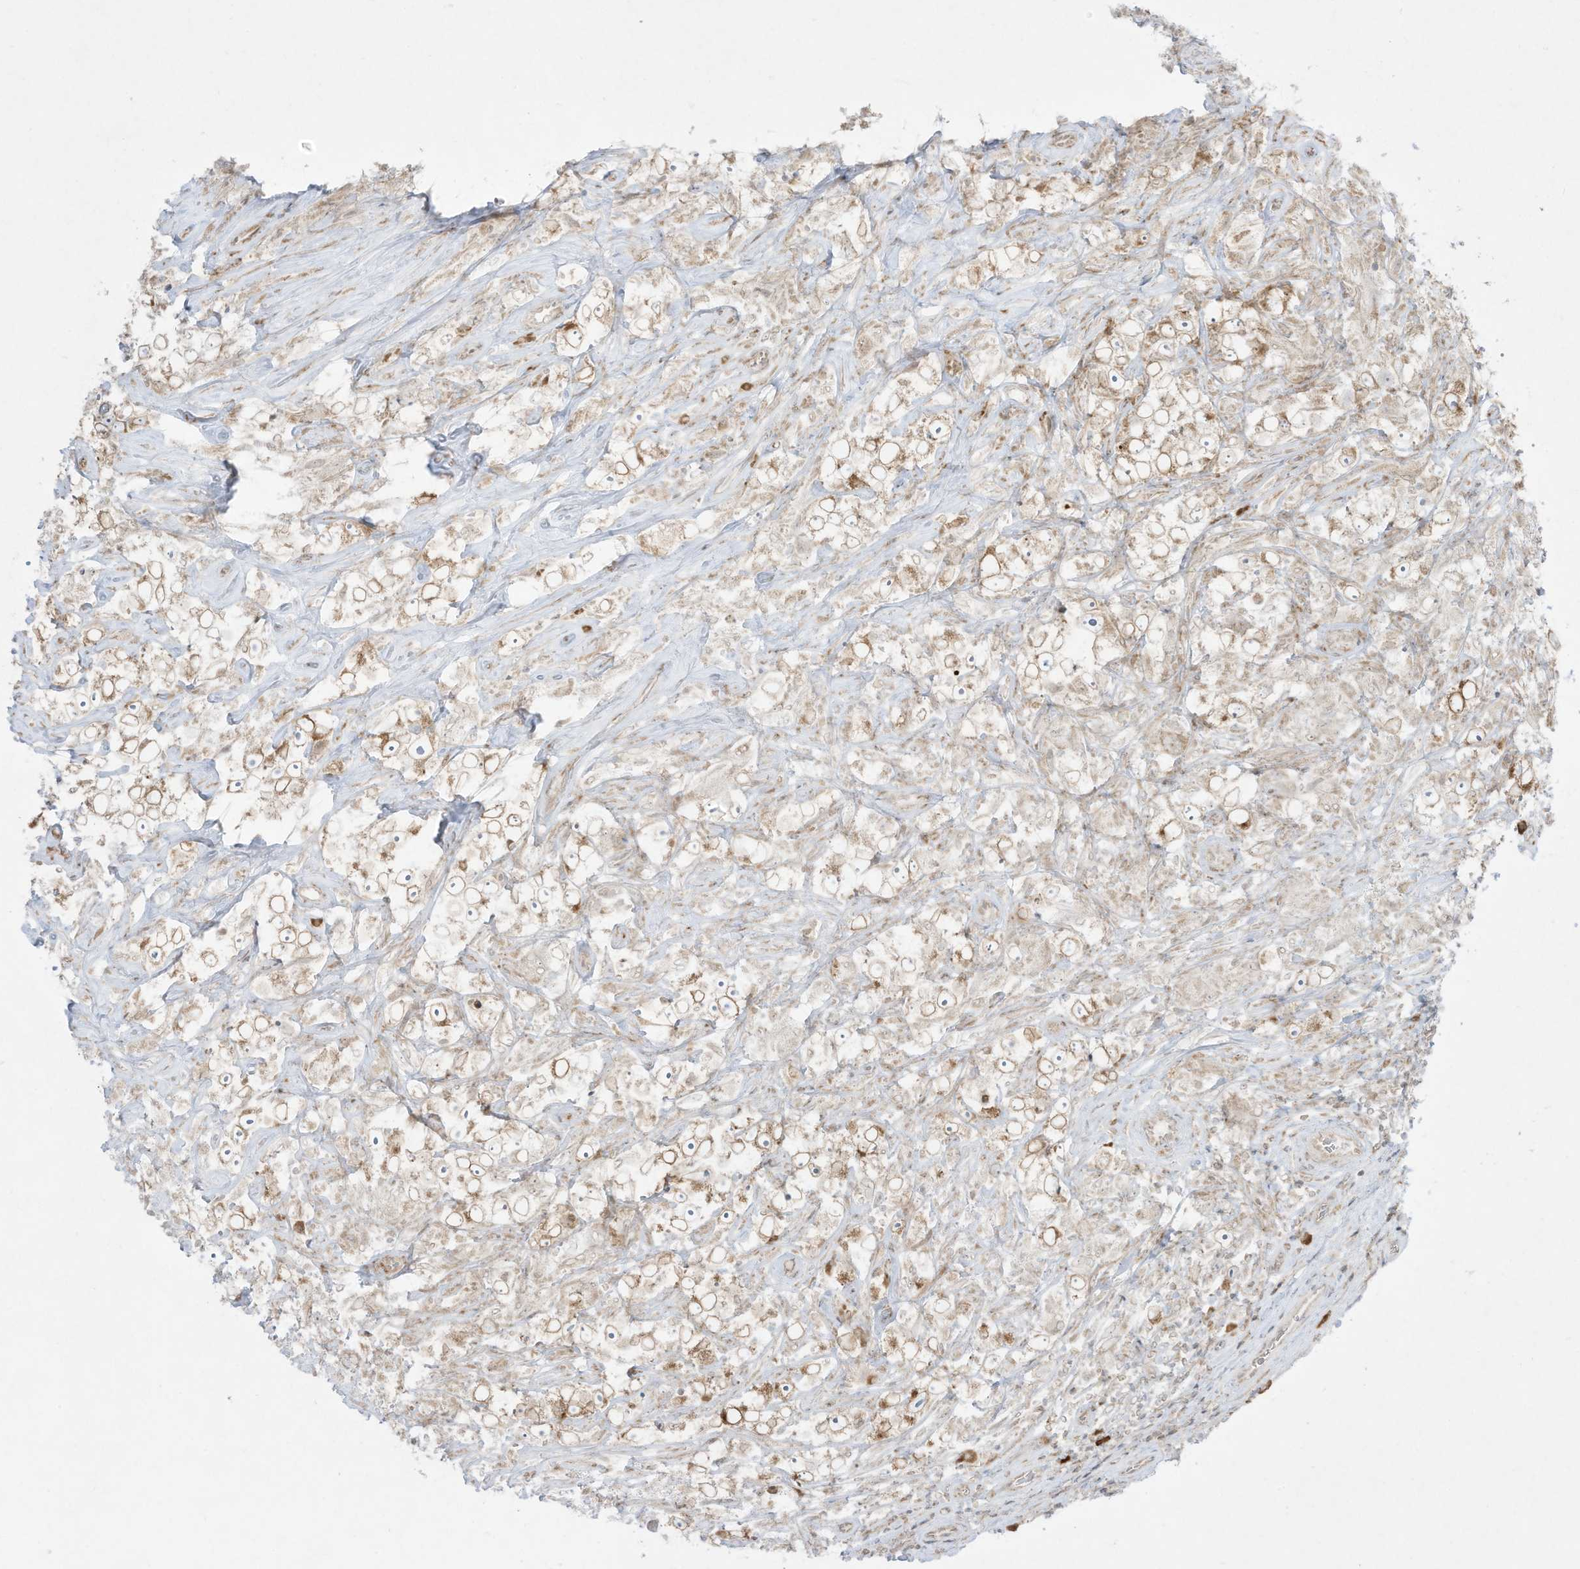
{"staining": {"intensity": "weak", "quantity": "<25%", "location": "cytoplasmic/membranous"}, "tissue": "testis cancer", "cell_type": "Tumor cells", "image_type": "cancer", "snomed": [{"axis": "morphology", "description": "Seminoma, NOS"}, {"axis": "topography", "description": "Testis"}], "caption": "A photomicrograph of seminoma (testis) stained for a protein exhibits no brown staining in tumor cells. Nuclei are stained in blue.", "gene": "PTK6", "patient": {"sex": "male", "age": 49}}